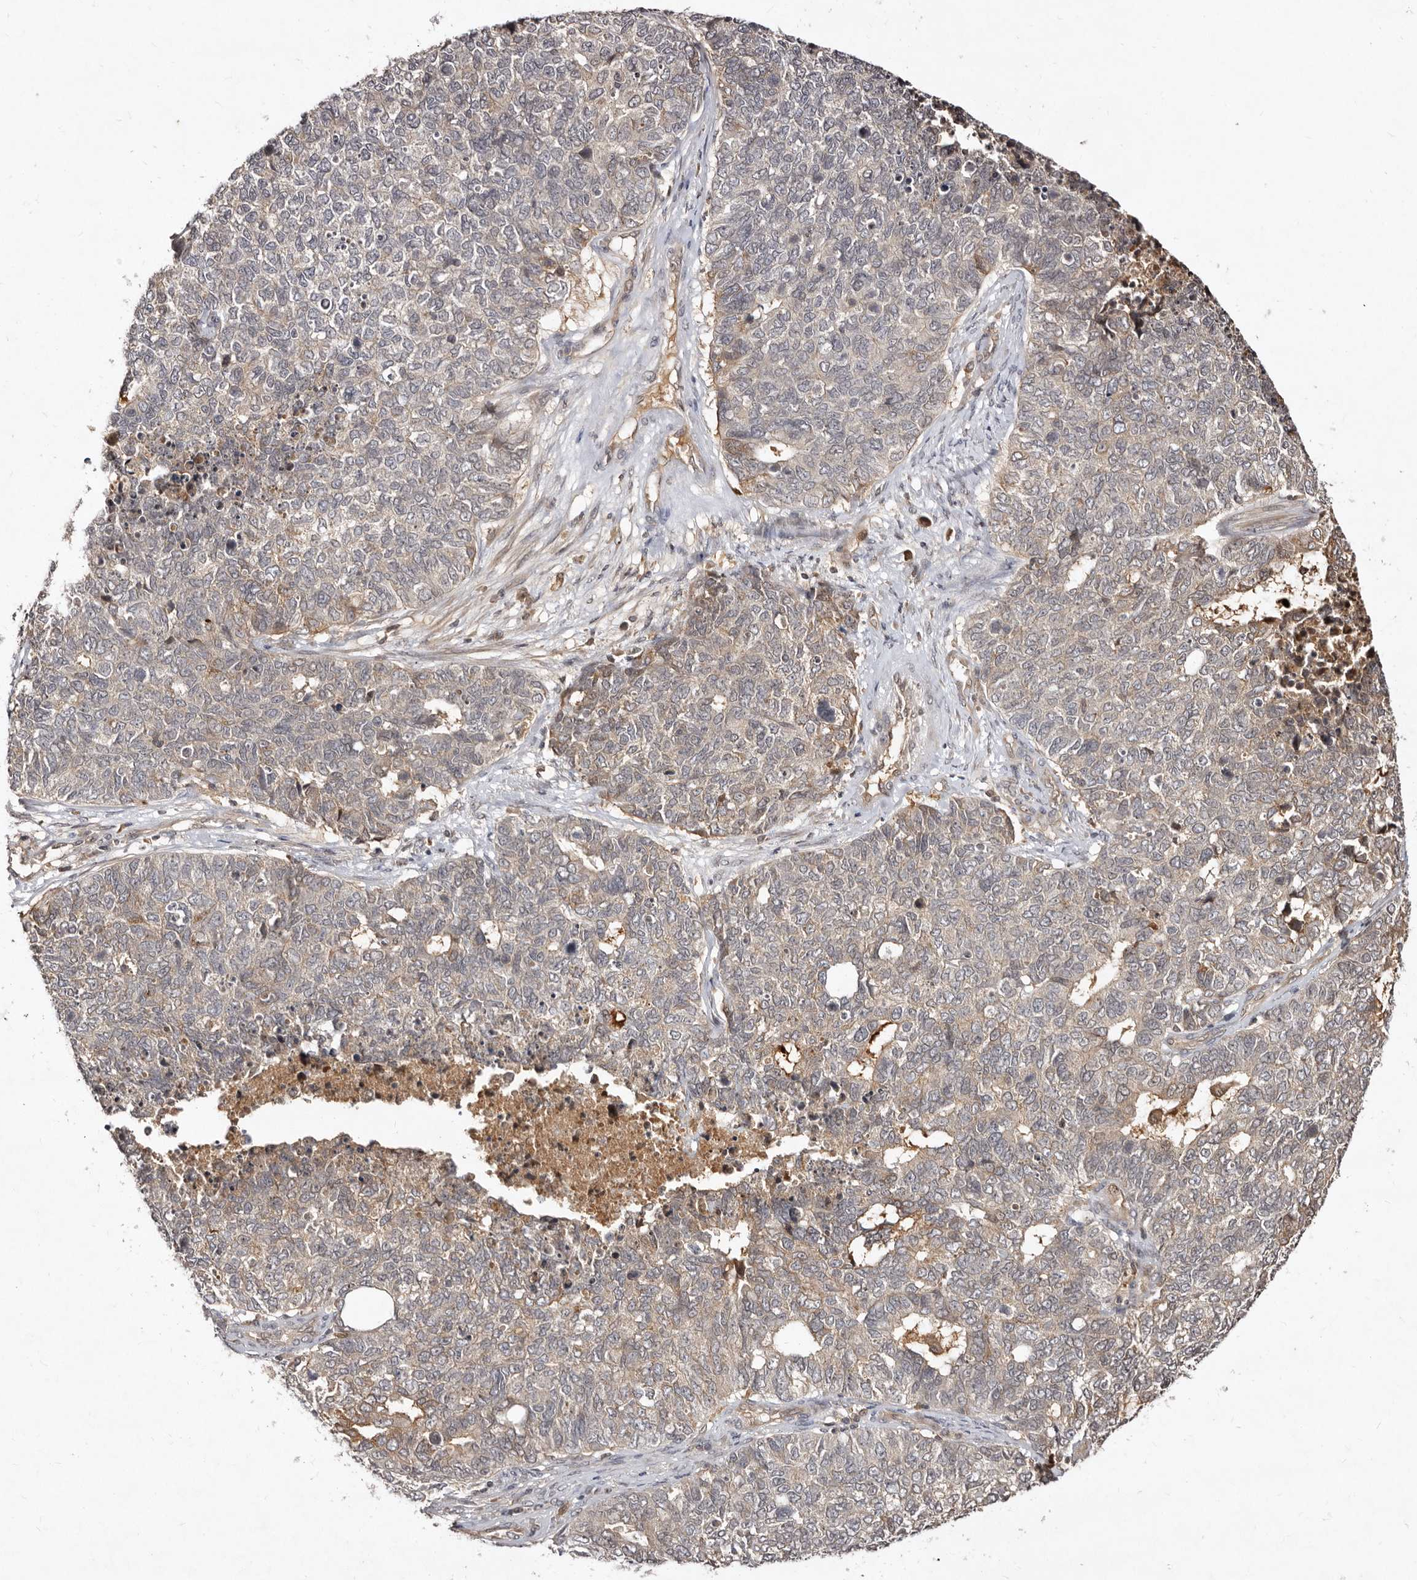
{"staining": {"intensity": "weak", "quantity": "<25%", "location": "cytoplasmic/membranous"}, "tissue": "cervical cancer", "cell_type": "Tumor cells", "image_type": "cancer", "snomed": [{"axis": "morphology", "description": "Squamous cell carcinoma, NOS"}, {"axis": "topography", "description": "Cervix"}], "caption": "Immunohistochemical staining of human cervical squamous cell carcinoma shows no significant staining in tumor cells.", "gene": "LCORL", "patient": {"sex": "female", "age": 63}}